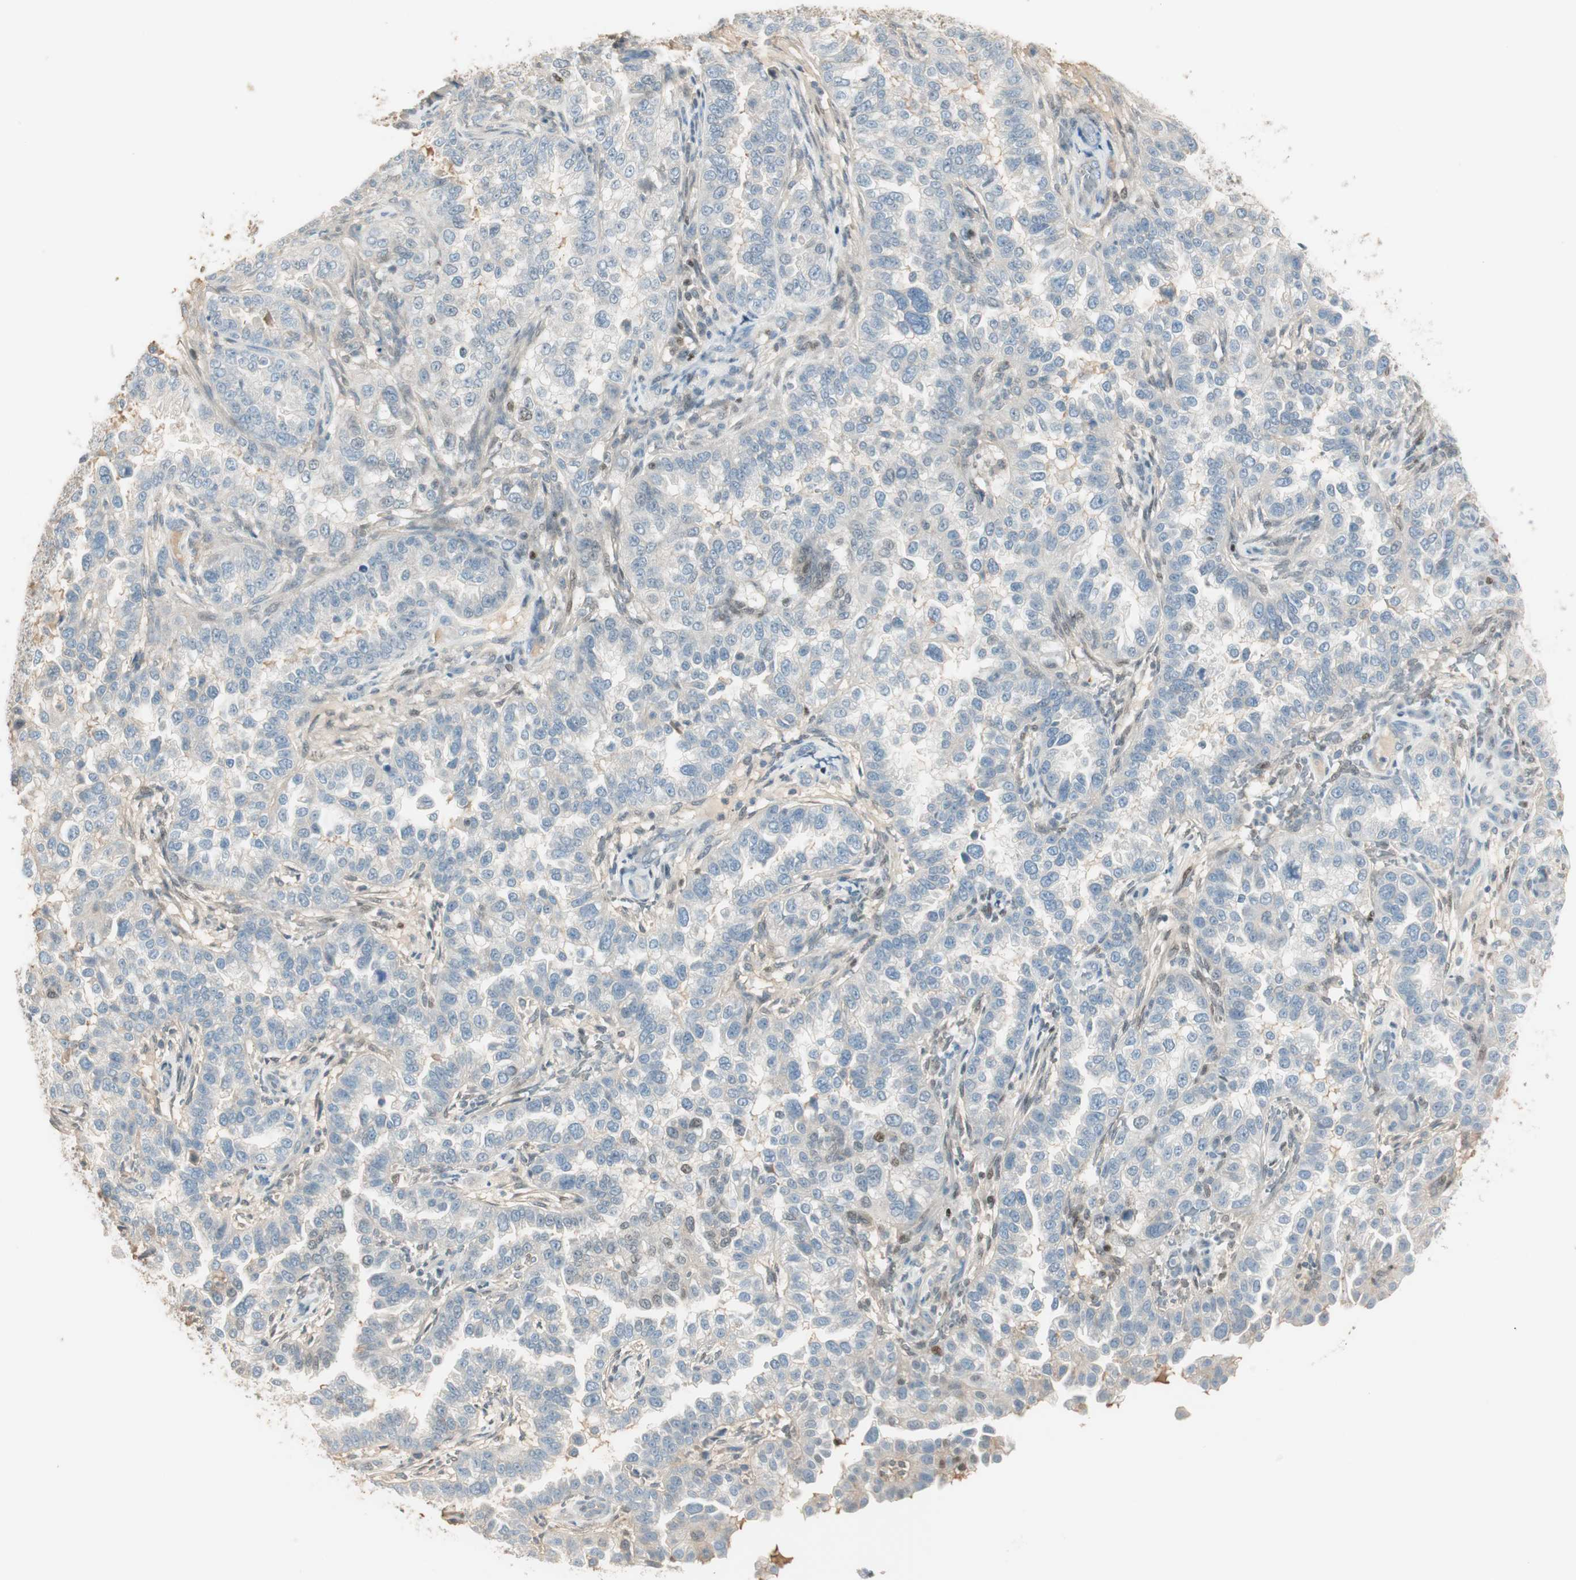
{"staining": {"intensity": "weak", "quantity": "<25%", "location": "cytoplasmic/membranous"}, "tissue": "endometrial cancer", "cell_type": "Tumor cells", "image_type": "cancer", "snomed": [{"axis": "morphology", "description": "Adenocarcinoma, NOS"}, {"axis": "topography", "description": "Endometrium"}], "caption": "A high-resolution histopathology image shows immunohistochemistry (IHC) staining of endometrial adenocarcinoma, which exhibits no significant staining in tumor cells. Brightfield microscopy of immunohistochemistry stained with DAB (brown) and hematoxylin (blue), captured at high magnification.", "gene": "RUNX2", "patient": {"sex": "female", "age": 85}}